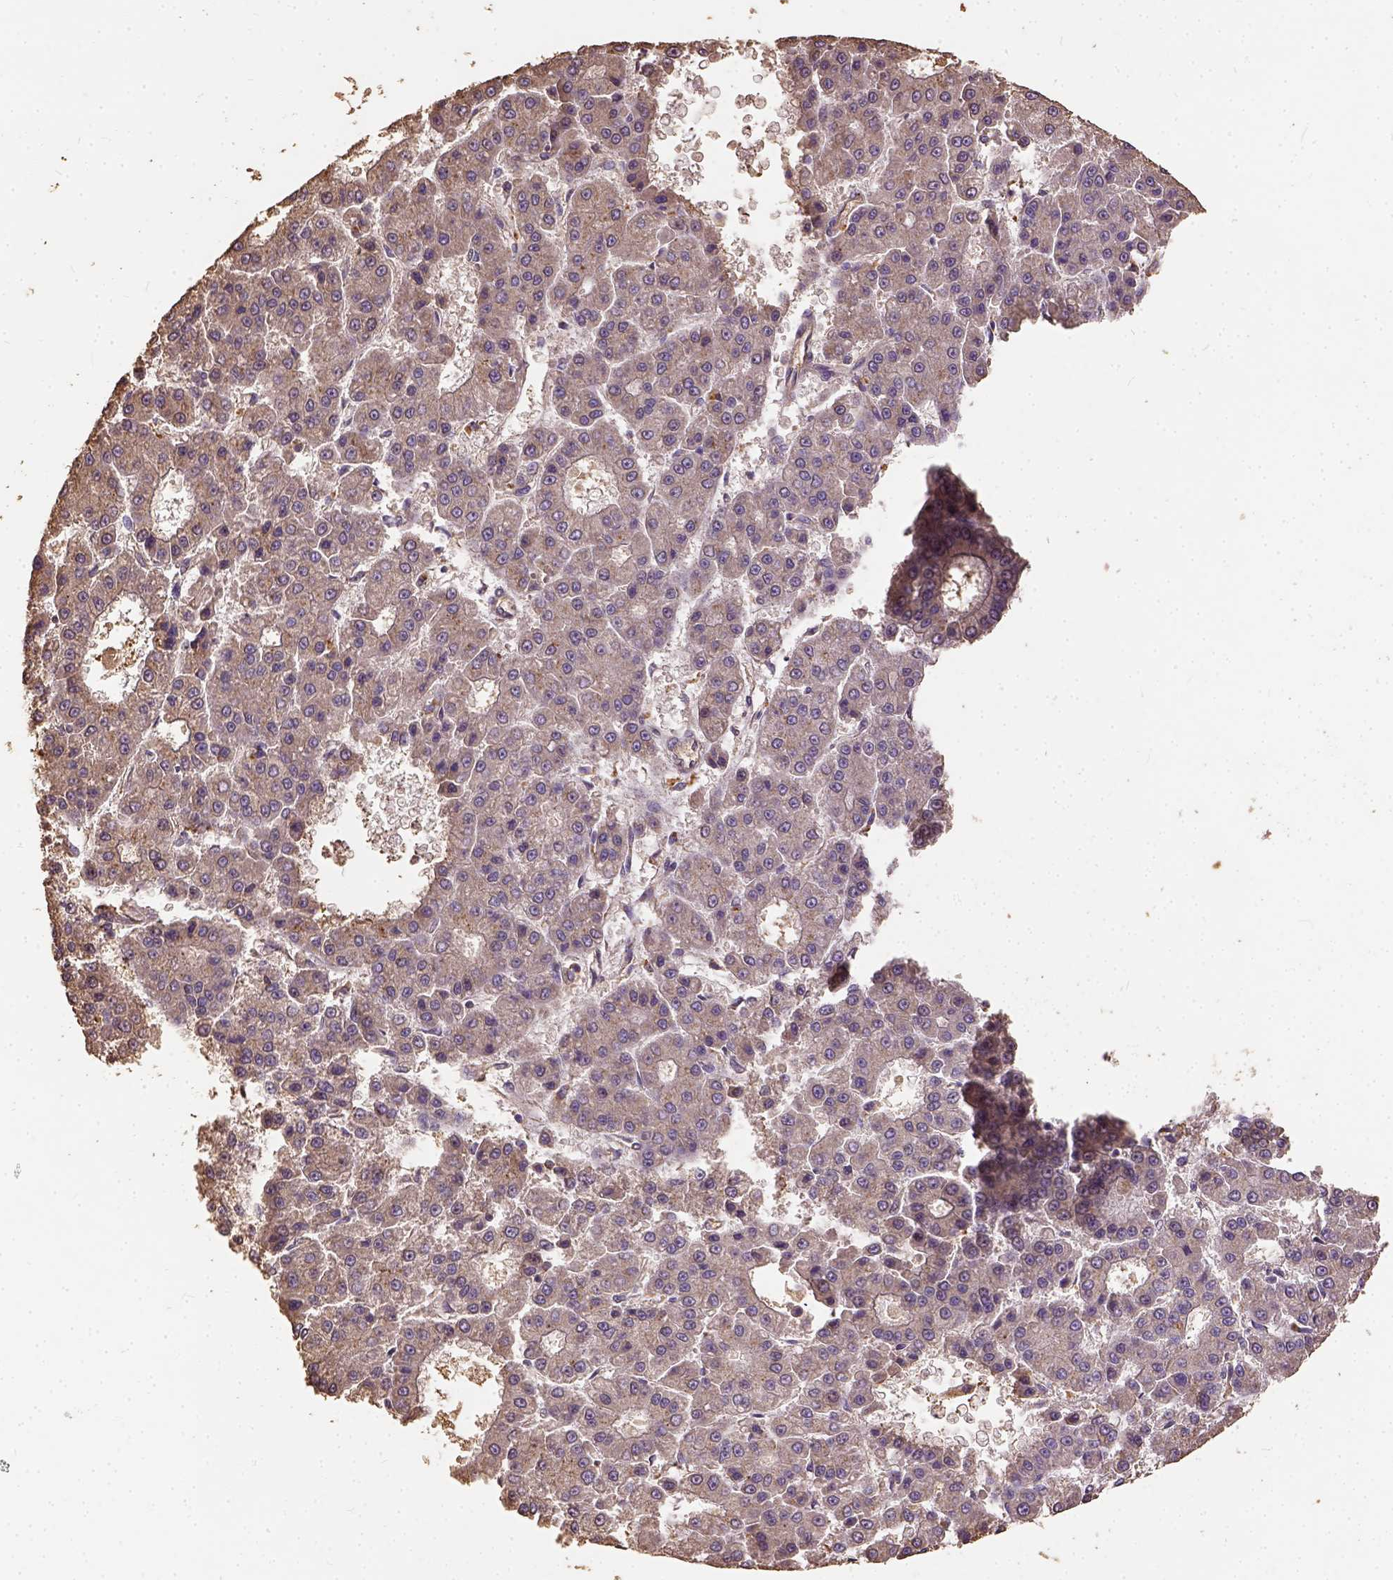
{"staining": {"intensity": "weak", "quantity": ">75%", "location": "cytoplasmic/membranous"}, "tissue": "liver cancer", "cell_type": "Tumor cells", "image_type": "cancer", "snomed": [{"axis": "morphology", "description": "Carcinoma, Hepatocellular, NOS"}, {"axis": "topography", "description": "Liver"}], "caption": "The immunohistochemical stain labels weak cytoplasmic/membranous expression in tumor cells of liver cancer tissue. Nuclei are stained in blue.", "gene": "ATP1B3", "patient": {"sex": "male", "age": 70}}